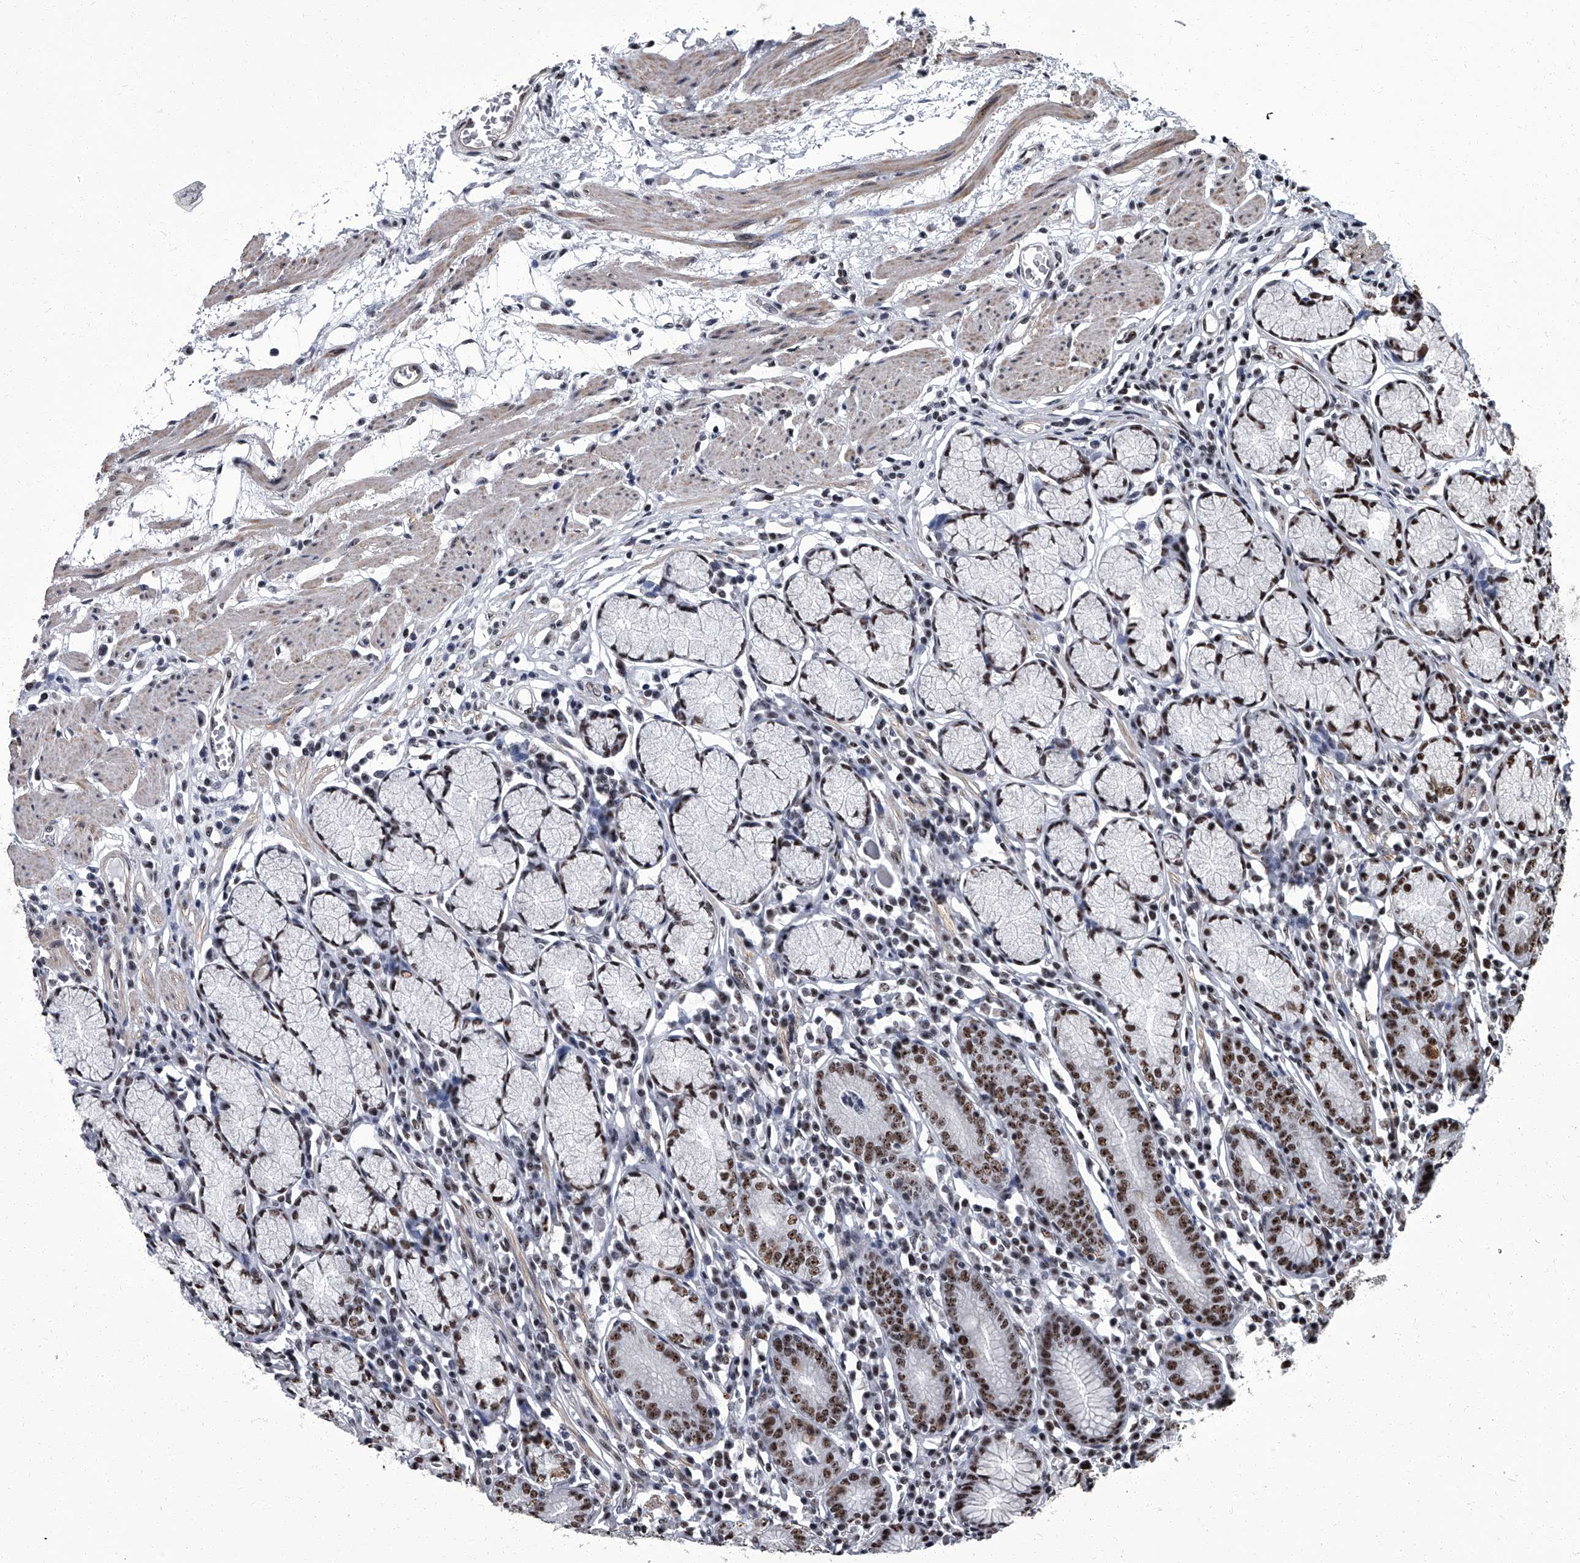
{"staining": {"intensity": "moderate", "quantity": "25%-75%", "location": "cytoplasmic/membranous,nuclear"}, "tissue": "stomach", "cell_type": "Glandular cells", "image_type": "normal", "snomed": [{"axis": "morphology", "description": "Normal tissue, NOS"}, {"axis": "topography", "description": "Stomach"}], "caption": "Immunohistochemical staining of normal stomach exhibits medium levels of moderate cytoplasmic/membranous,nuclear expression in about 25%-75% of glandular cells.", "gene": "ZNF518B", "patient": {"sex": "male", "age": 55}}